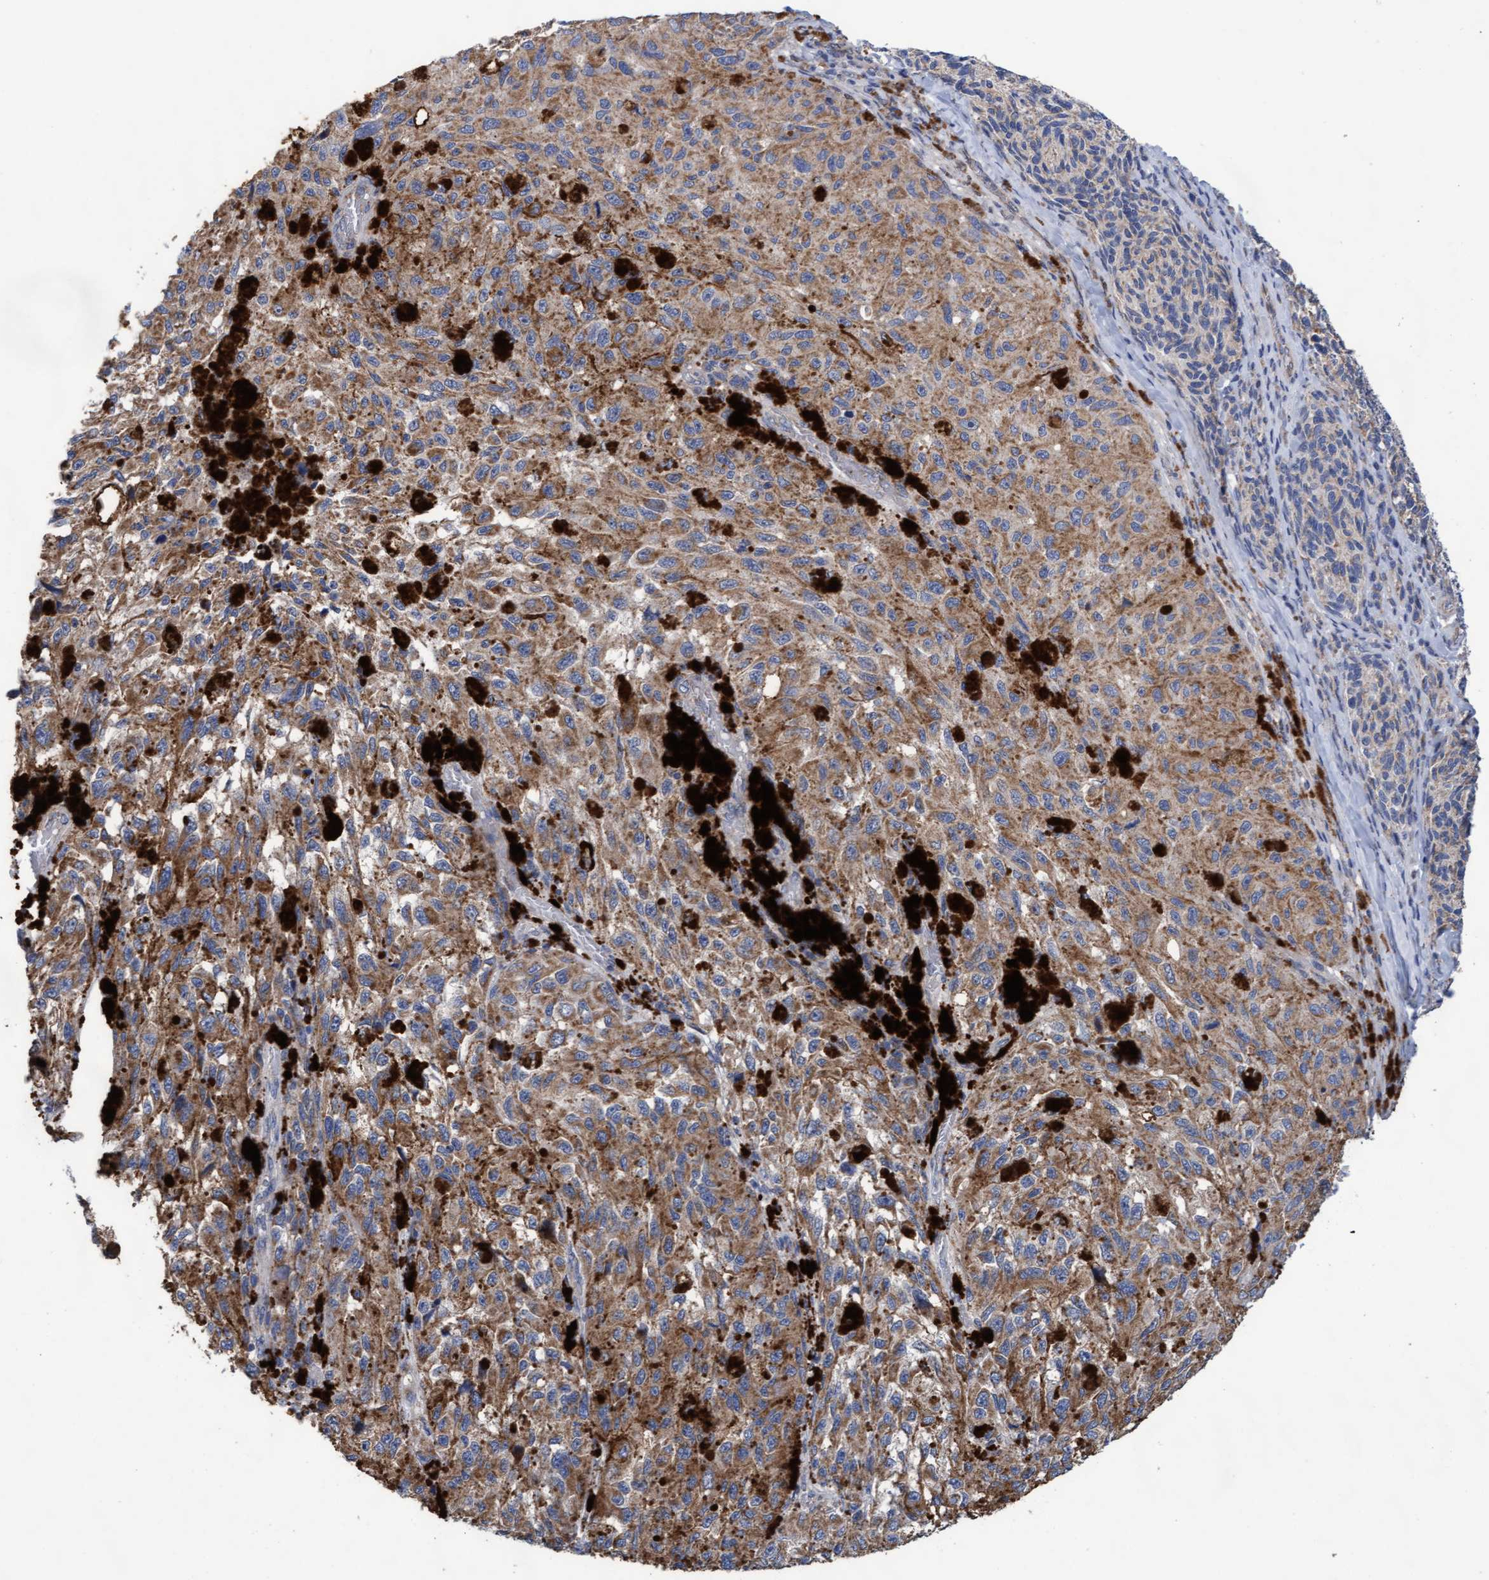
{"staining": {"intensity": "moderate", "quantity": ">75%", "location": "cytoplasmic/membranous"}, "tissue": "melanoma", "cell_type": "Tumor cells", "image_type": "cancer", "snomed": [{"axis": "morphology", "description": "Malignant melanoma, NOS"}, {"axis": "topography", "description": "Skin"}], "caption": "Immunohistochemistry staining of malignant melanoma, which demonstrates medium levels of moderate cytoplasmic/membranous staining in approximately >75% of tumor cells indicating moderate cytoplasmic/membranous protein positivity. The staining was performed using DAB (brown) for protein detection and nuclei were counterstained in hematoxylin (blue).", "gene": "MRPL38", "patient": {"sex": "female", "age": 73}}